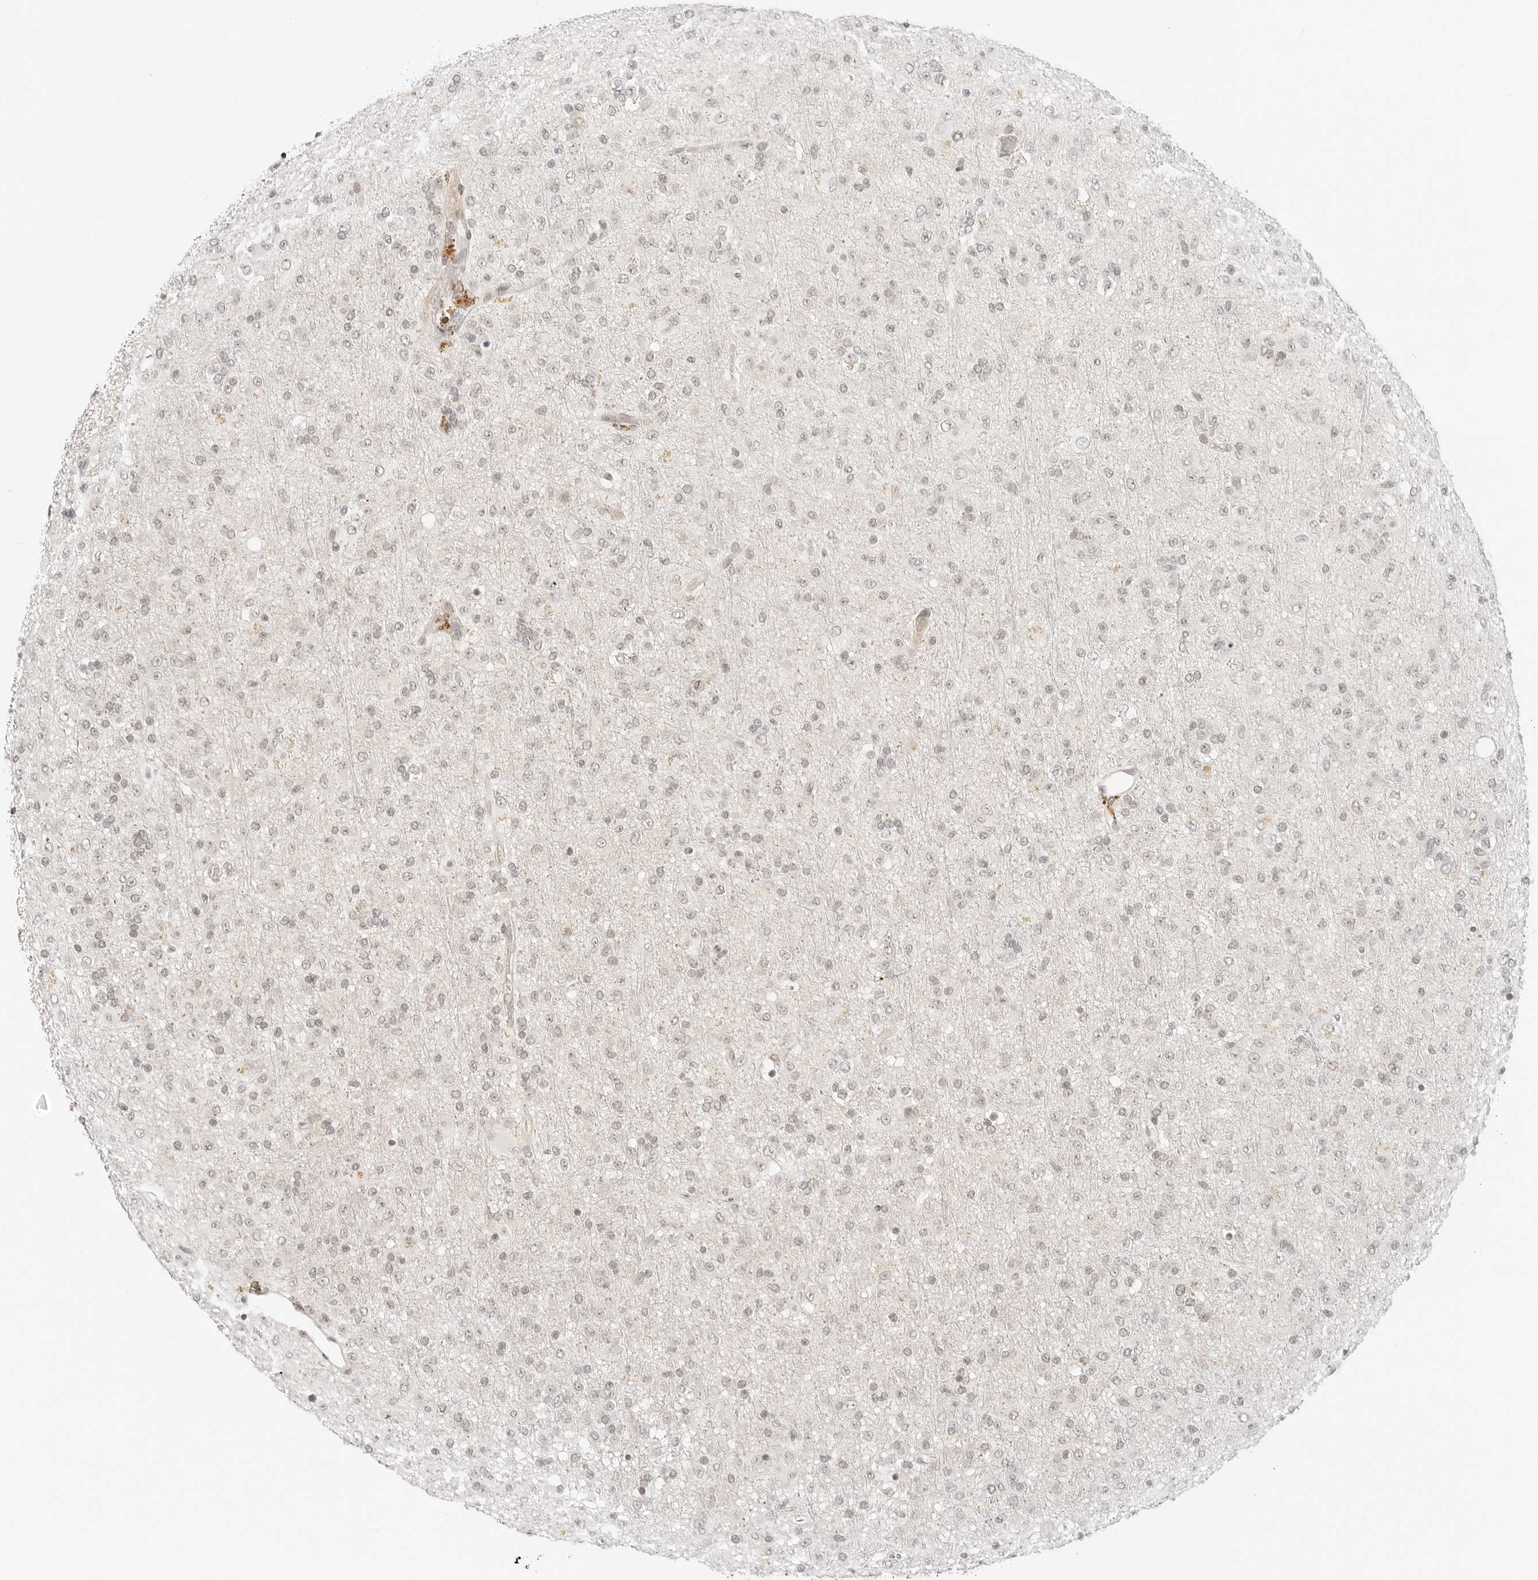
{"staining": {"intensity": "weak", "quantity": "<25%", "location": "nuclear"}, "tissue": "glioma", "cell_type": "Tumor cells", "image_type": "cancer", "snomed": [{"axis": "morphology", "description": "Glioma, malignant, Low grade"}, {"axis": "topography", "description": "Brain"}], "caption": "This is a micrograph of immunohistochemistry (IHC) staining of malignant glioma (low-grade), which shows no expression in tumor cells. (Immunohistochemistry, brightfield microscopy, high magnification).", "gene": "NEO1", "patient": {"sex": "male", "age": 65}}